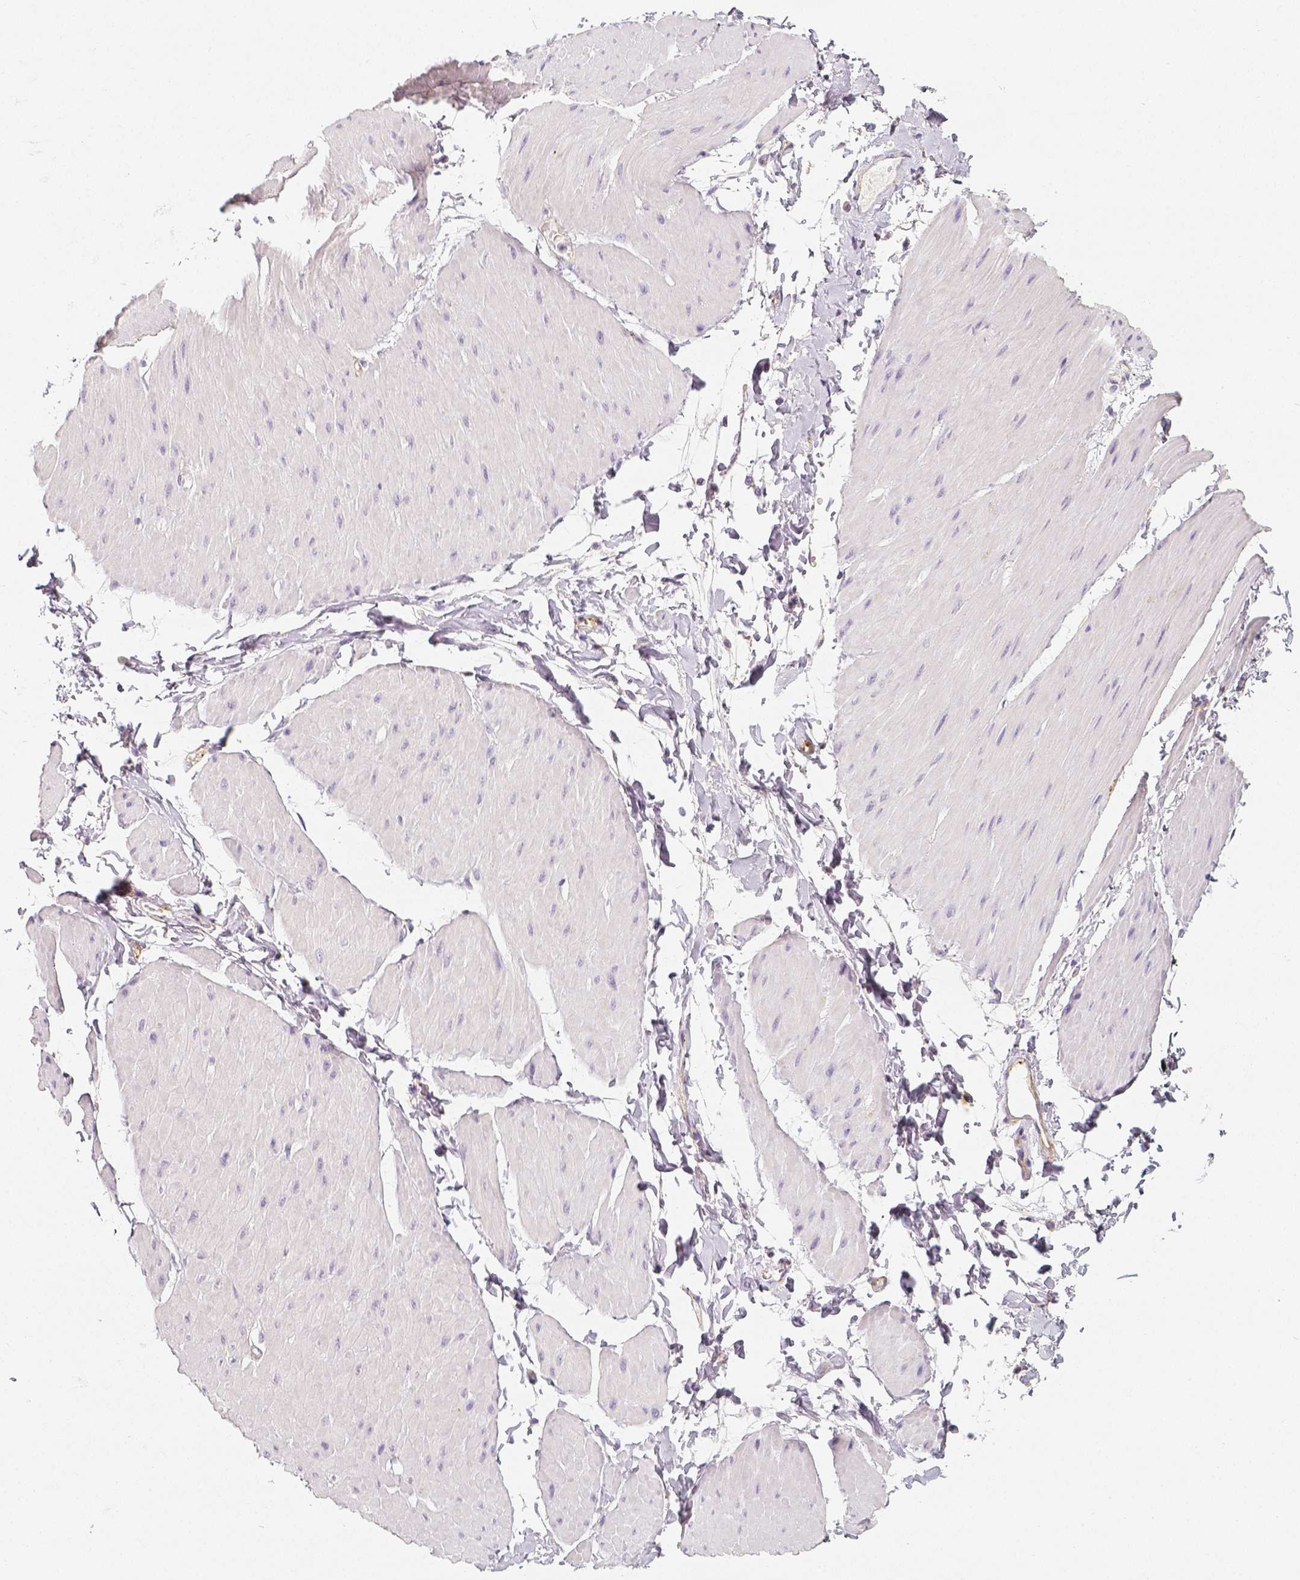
{"staining": {"intensity": "negative", "quantity": "none", "location": "none"}, "tissue": "adipose tissue", "cell_type": "Adipocytes", "image_type": "normal", "snomed": [{"axis": "morphology", "description": "Normal tissue, NOS"}, {"axis": "topography", "description": "Smooth muscle"}, {"axis": "topography", "description": "Peripheral nerve tissue"}], "caption": "Image shows no protein staining in adipocytes of unremarkable adipose tissue. (DAB (3,3'-diaminobenzidine) immunohistochemistry with hematoxylin counter stain).", "gene": "THY1", "patient": {"sex": "male", "age": 58}}